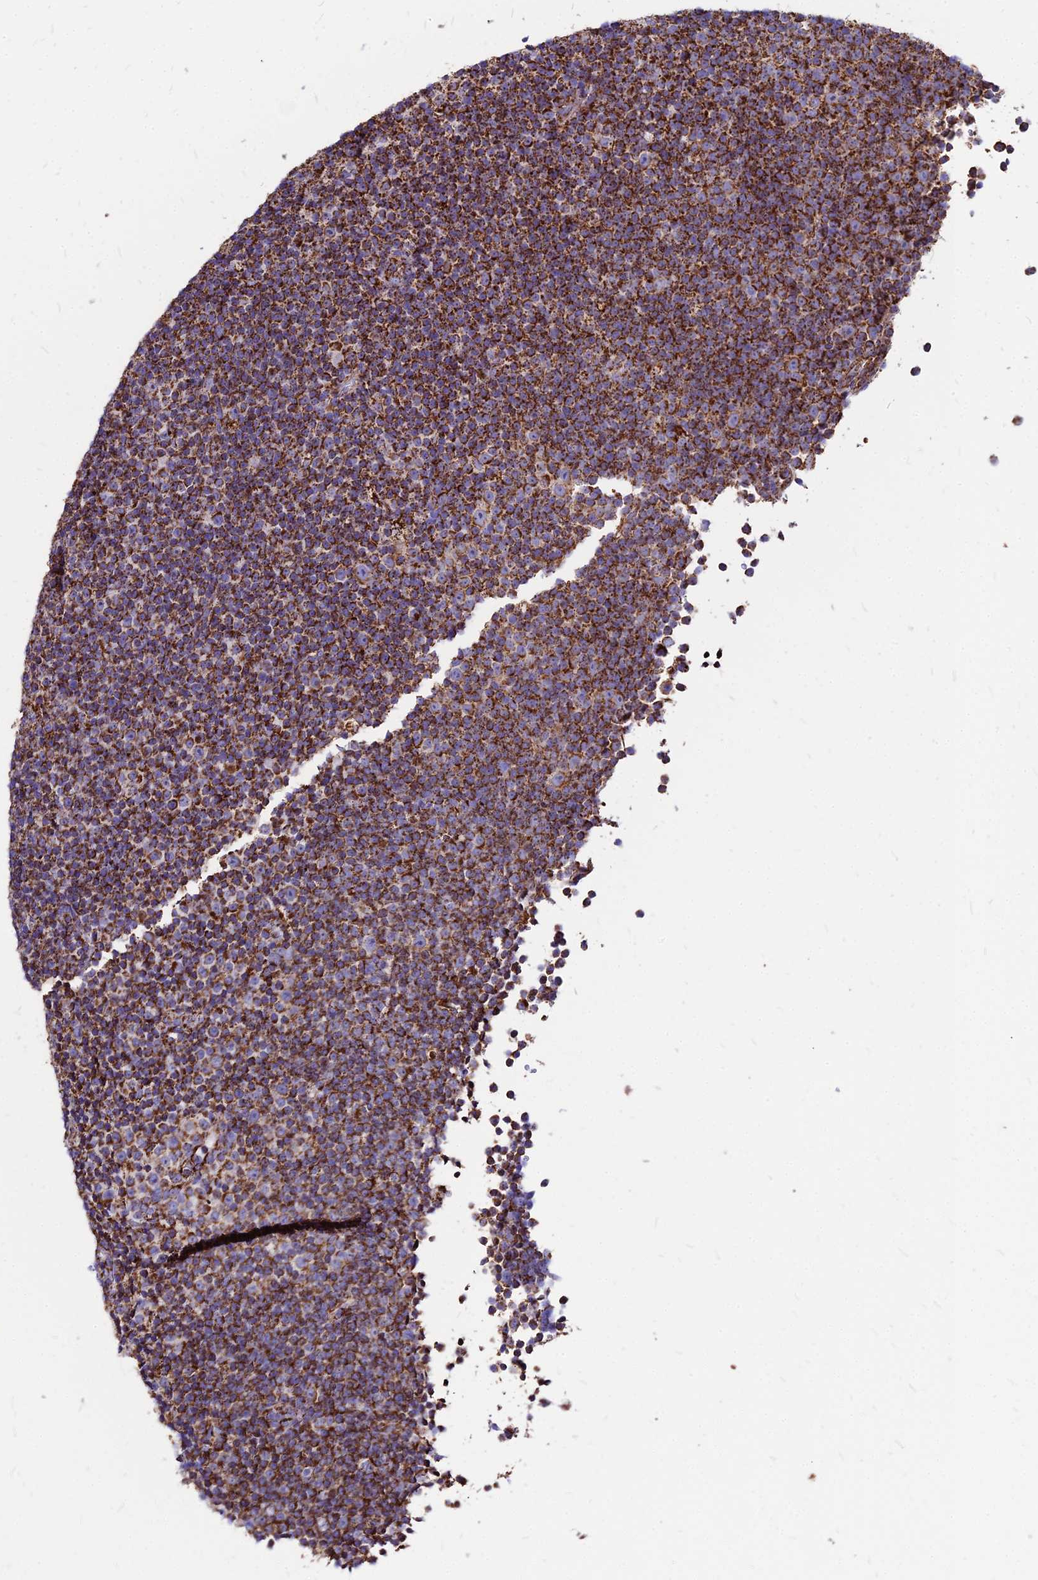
{"staining": {"intensity": "strong", "quantity": ">75%", "location": "cytoplasmic/membranous"}, "tissue": "lymphoma", "cell_type": "Tumor cells", "image_type": "cancer", "snomed": [{"axis": "morphology", "description": "Malignant lymphoma, non-Hodgkin's type, Low grade"}, {"axis": "topography", "description": "Lymph node"}], "caption": "IHC image of neoplastic tissue: malignant lymphoma, non-Hodgkin's type (low-grade) stained using immunohistochemistry (IHC) reveals high levels of strong protein expression localized specifically in the cytoplasmic/membranous of tumor cells, appearing as a cytoplasmic/membranous brown color.", "gene": "DLD", "patient": {"sex": "female", "age": 67}}